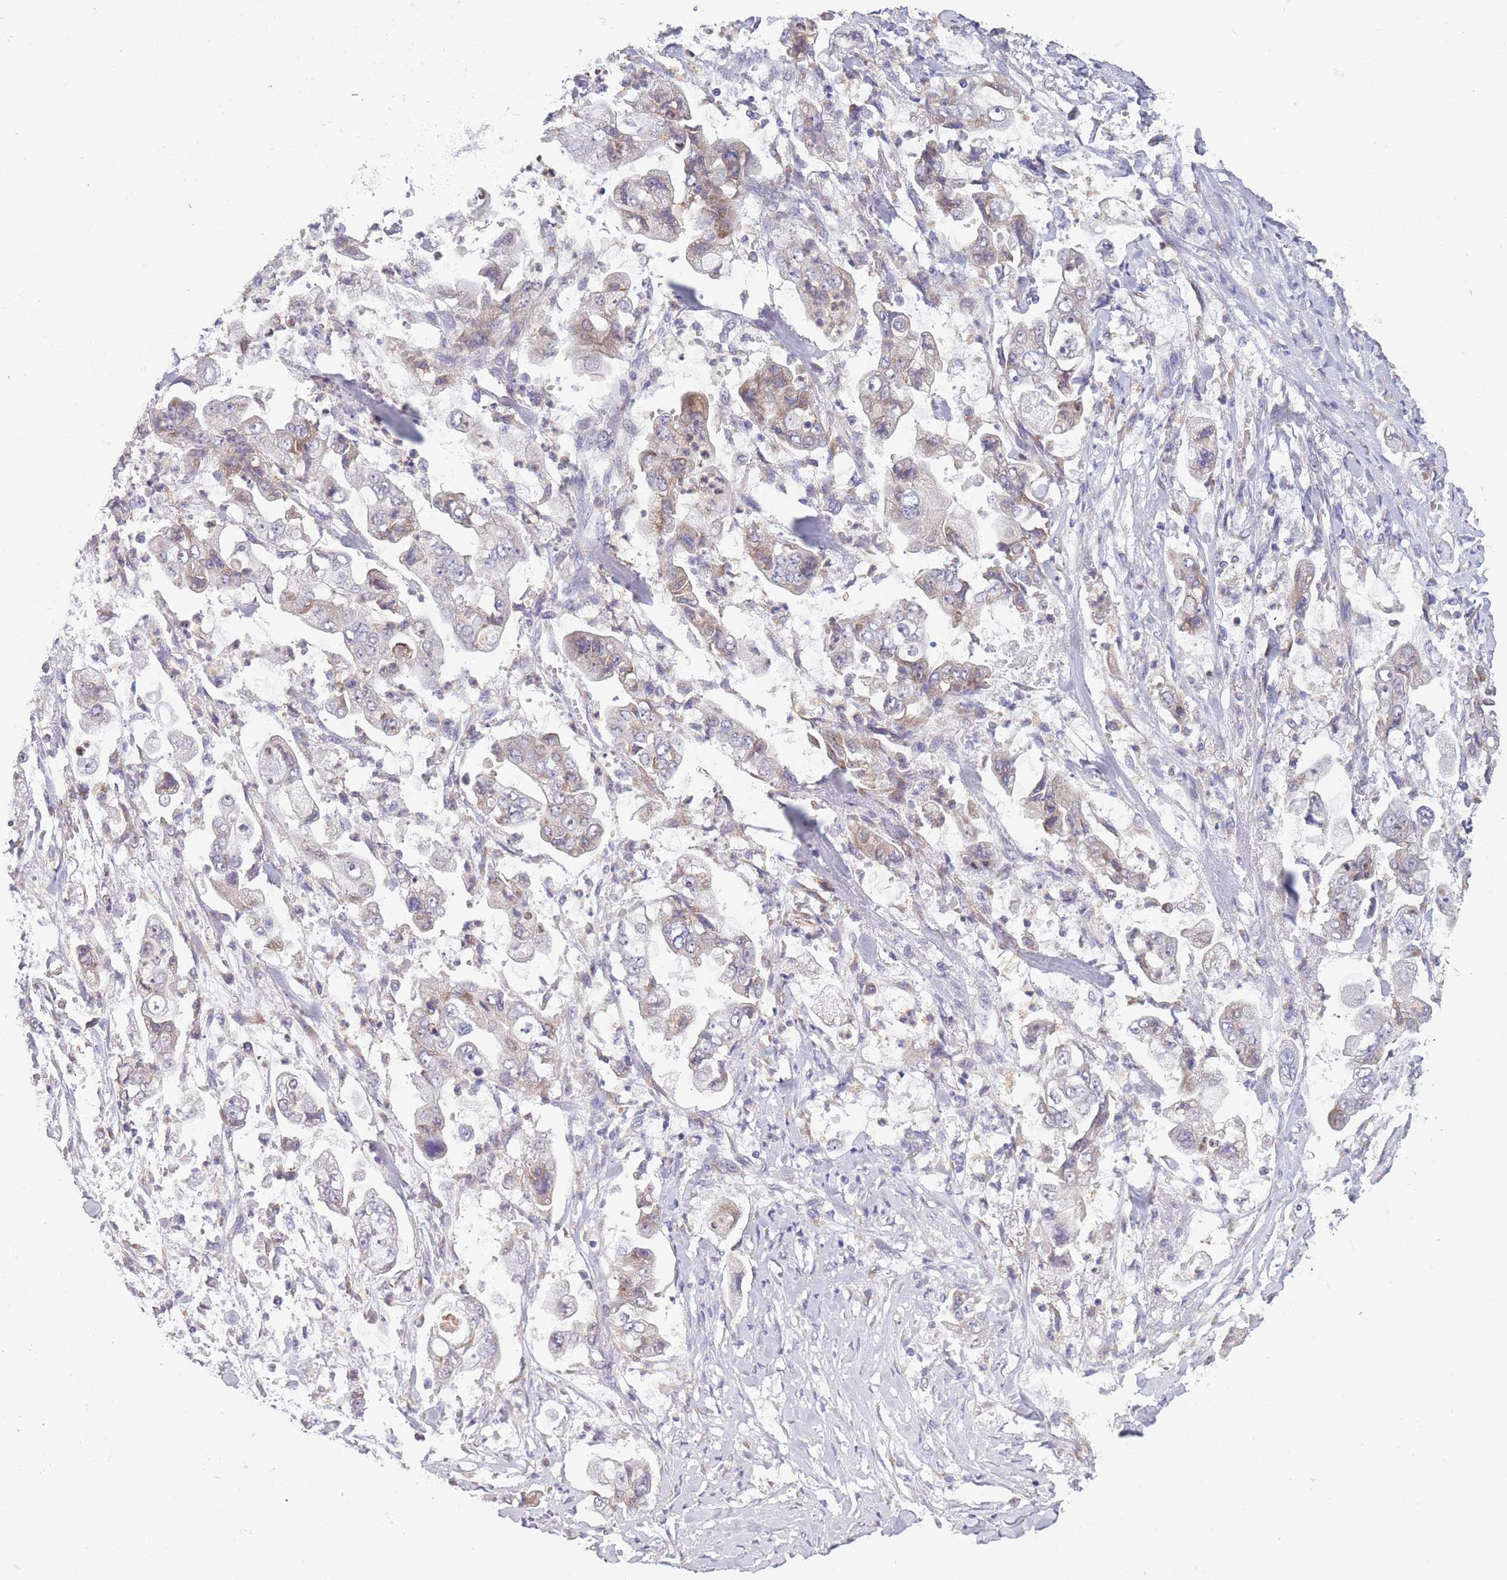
{"staining": {"intensity": "weak", "quantity": "<25%", "location": "cytoplasmic/membranous"}, "tissue": "stomach cancer", "cell_type": "Tumor cells", "image_type": "cancer", "snomed": [{"axis": "morphology", "description": "Adenocarcinoma, NOS"}, {"axis": "topography", "description": "Stomach"}], "caption": "IHC of human stomach cancer demonstrates no positivity in tumor cells.", "gene": "NDUFAF6", "patient": {"sex": "male", "age": 62}}